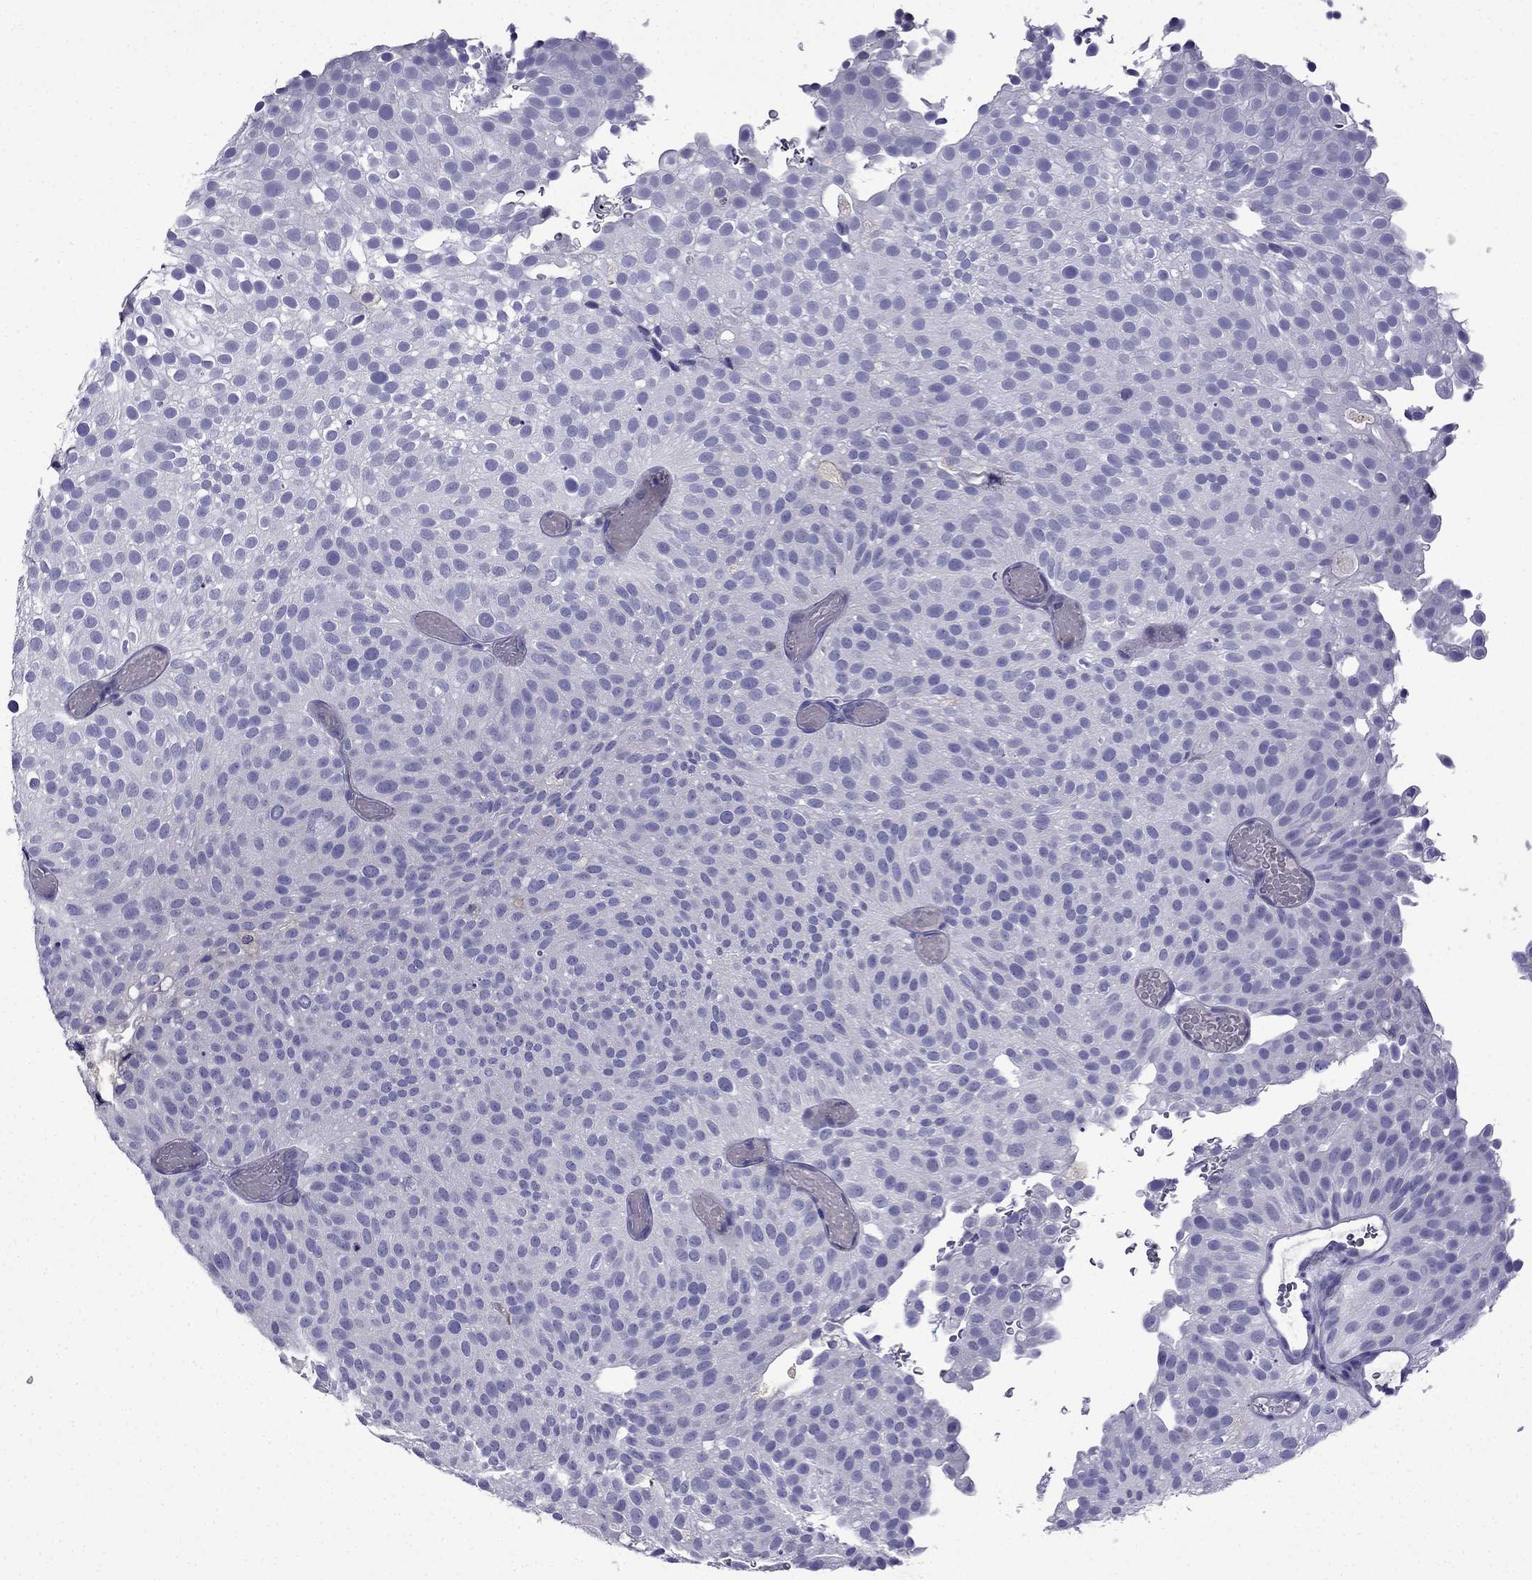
{"staining": {"intensity": "negative", "quantity": "none", "location": "none"}, "tissue": "urothelial cancer", "cell_type": "Tumor cells", "image_type": "cancer", "snomed": [{"axis": "morphology", "description": "Urothelial carcinoma, Low grade"}, {"axis": "topography", "description": "Urinary bladder"}], "caption": "Immunohistochemical staining of human low-grade urothelial carcinoma shows no significant expression in tumor cells.", "gene": "TSSK4", "patient": {"sex": "male", "age": 78}}